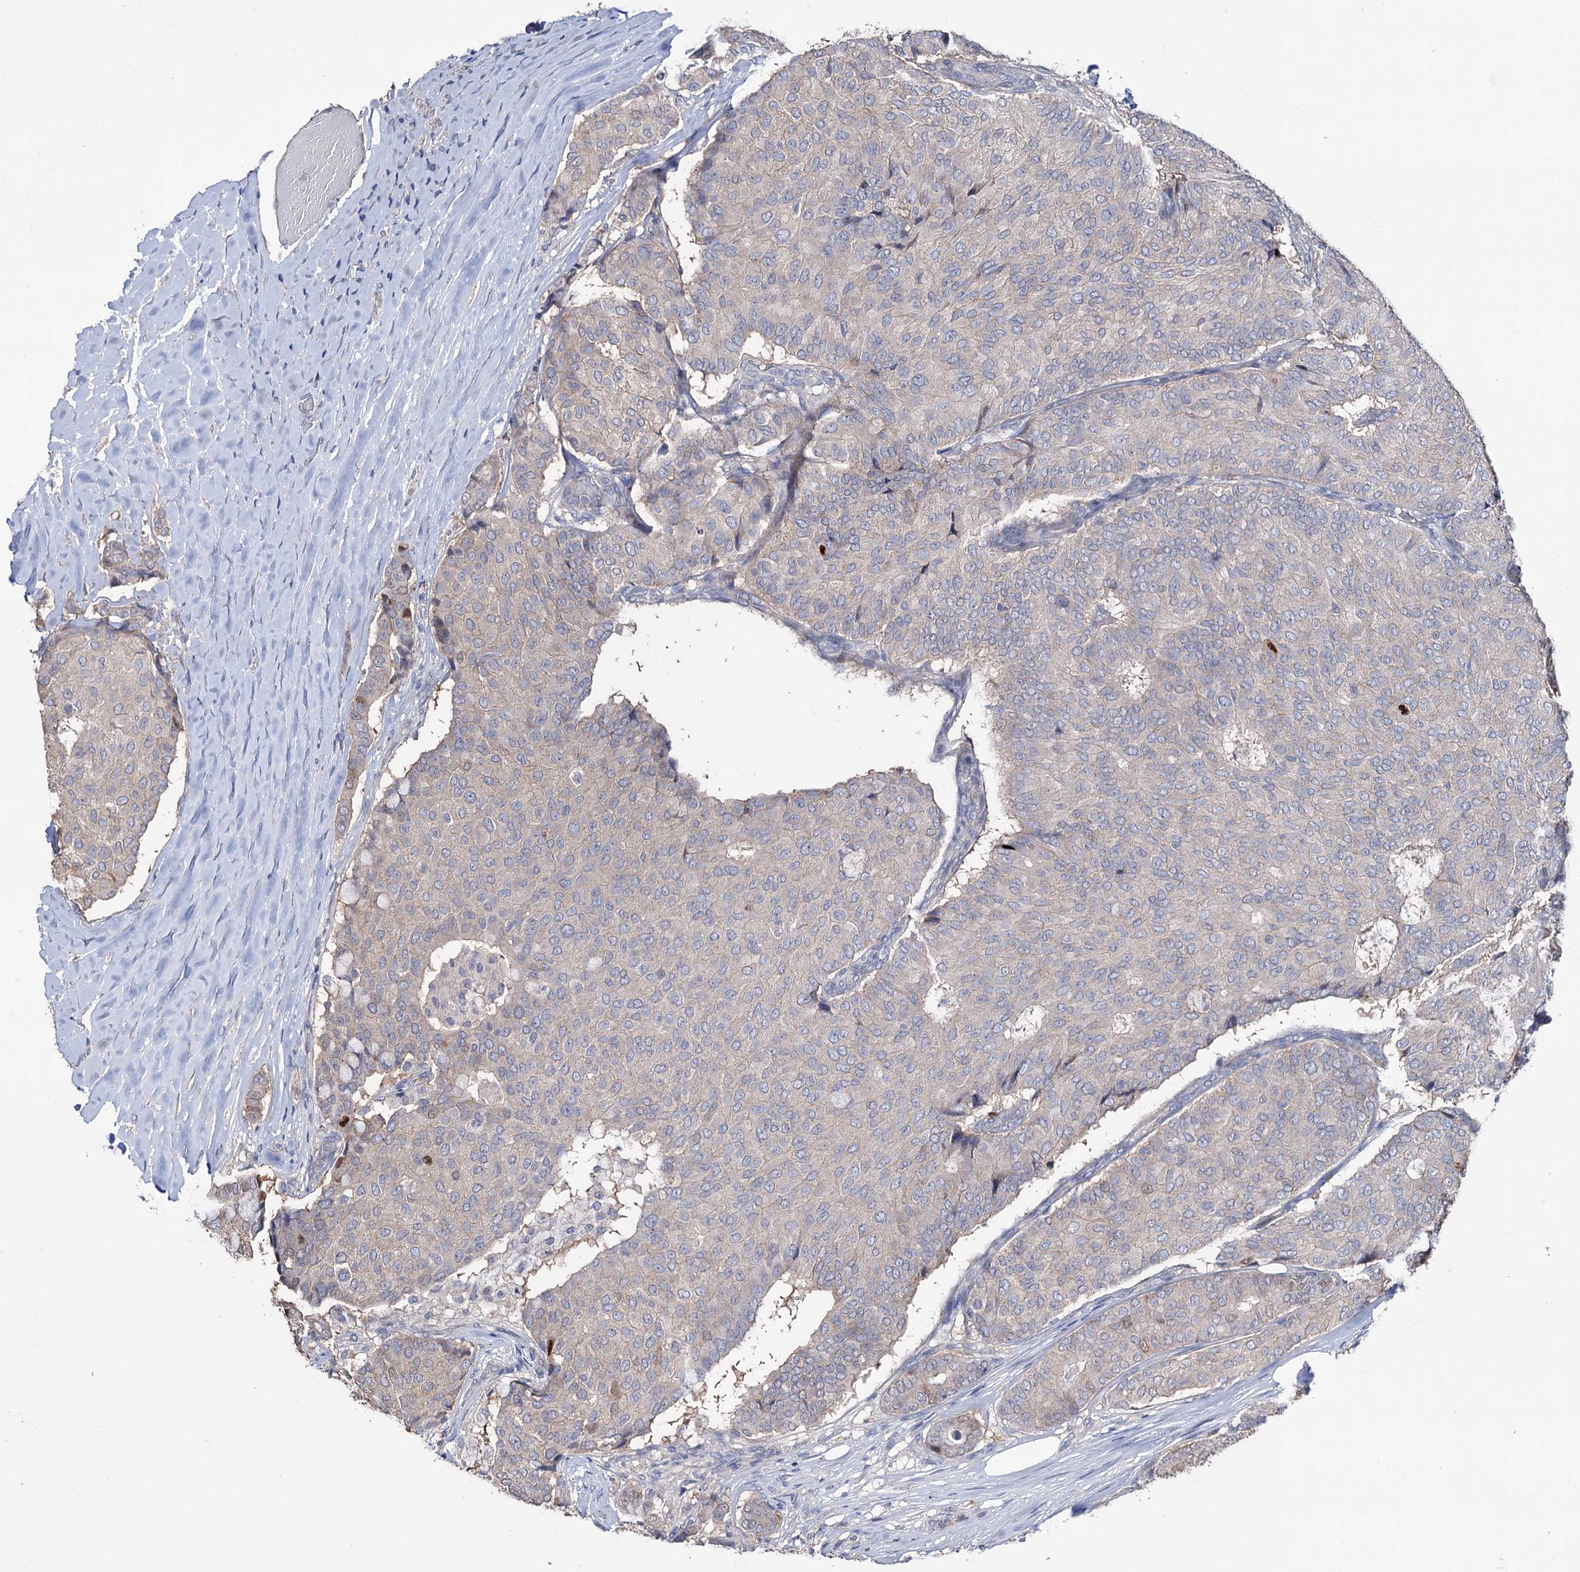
{"staining": {"intensity": "negative", "quantity": "none", "location": "none"}, "tissue": "breast cancer", "cell_type": "Tumor cells", "image_type": "cancer", "snomed": [{"axis": "morphology", "description": "Duct carcinoma"}, {"axis": "topography", "description": "Breast"}], "caption": "Micrograph shows no significant protein positivity in tumor cells of invasive ductal carcinoma (breast).", "gene": "EPB41L5", "patient": {"sex": "female", "age": 75}}